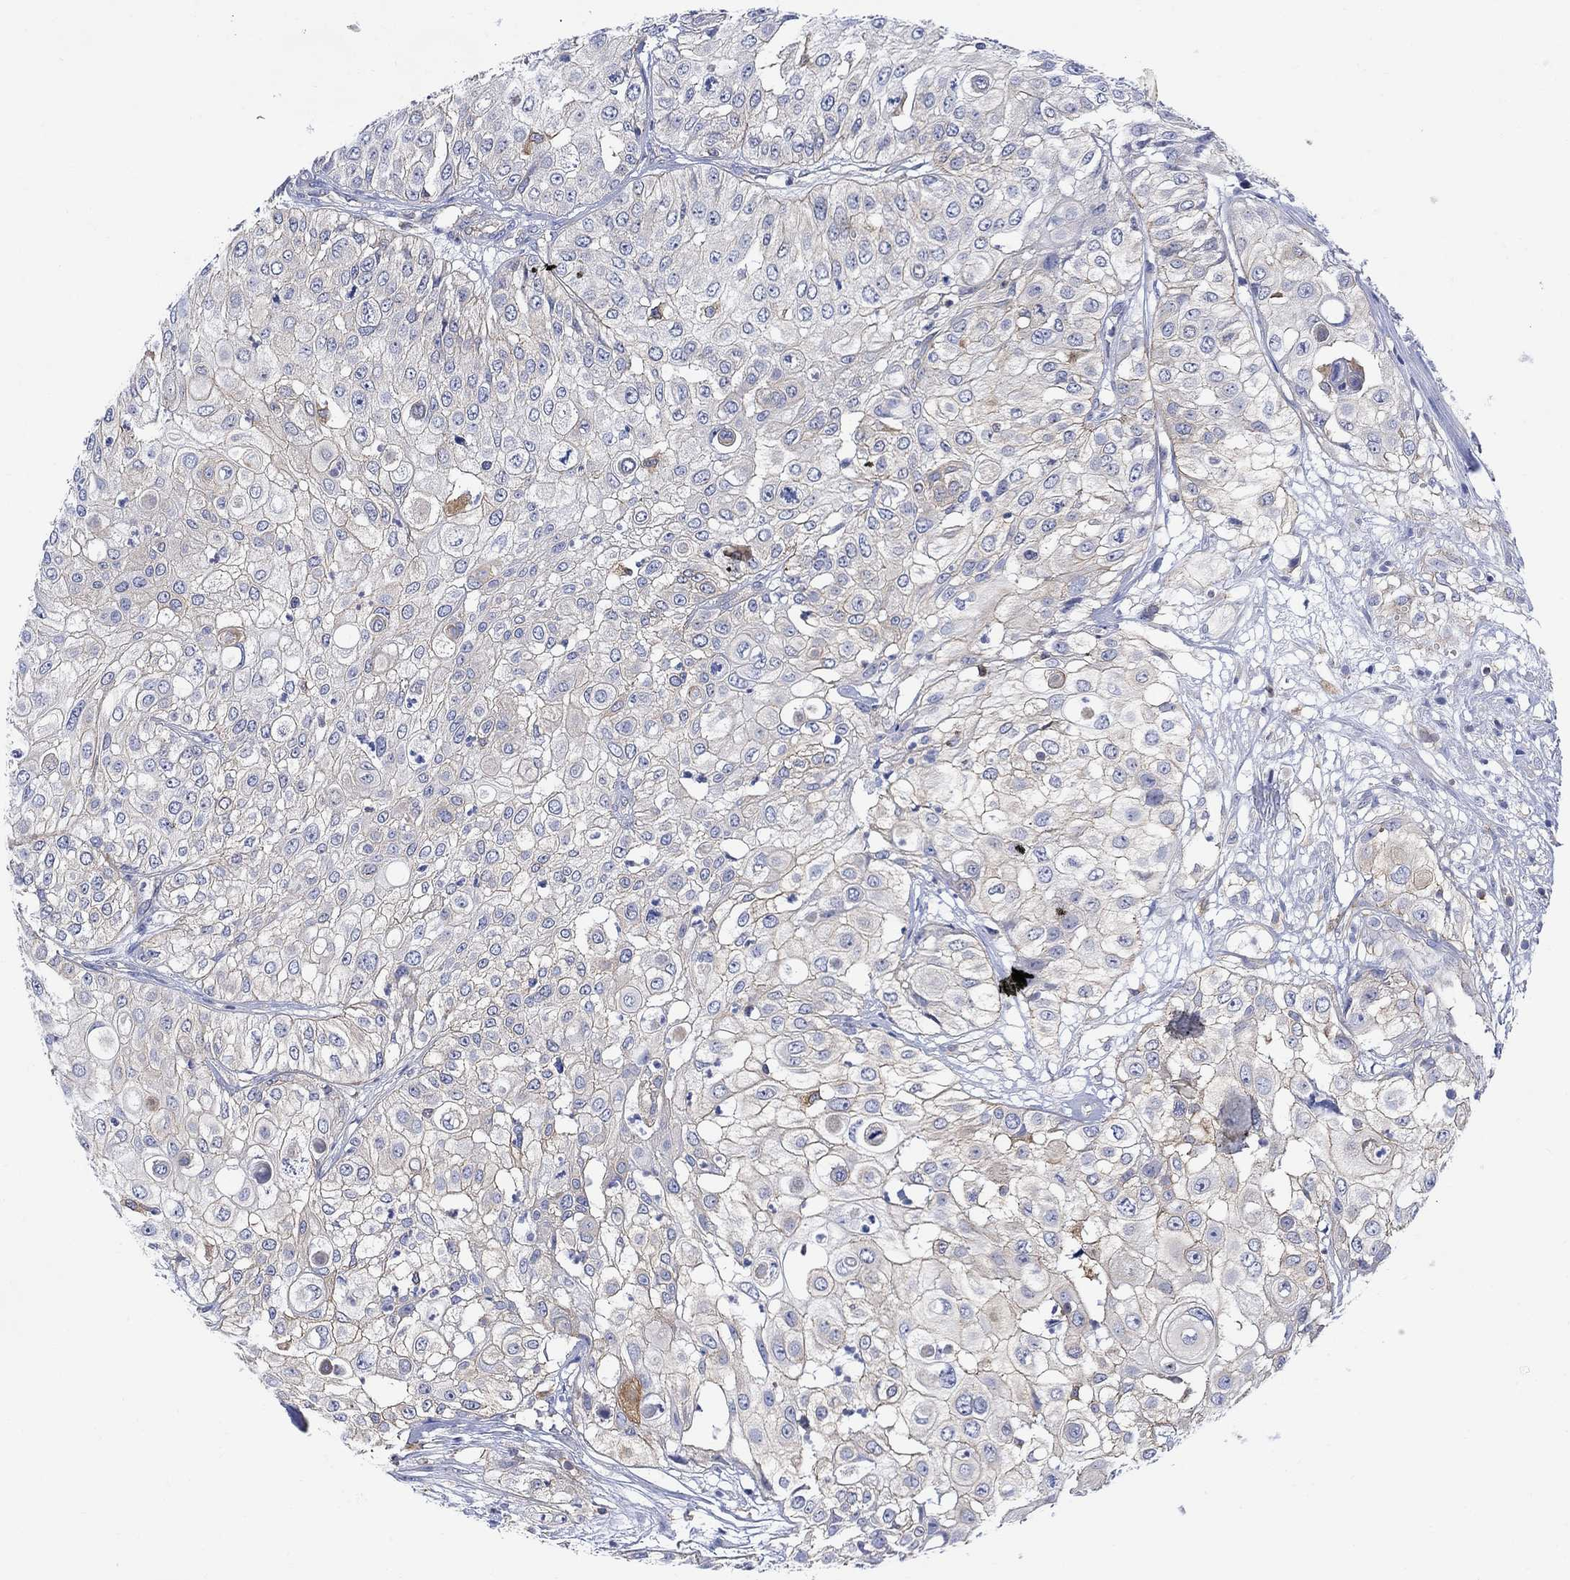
{"staining": {"intensity": "moderate", "quantity": "25%-75%", "location": "cytoplasmic/membranous"}, "tissue": "urothelial cancer", "cell_type": "Tumor cells", "image_type": "cancer", "snomed": [{"axis": "morphology", "description": "Urothelial carcinoma, High grade"}, {"axis": "topography", "description": "Urinary bladder"}], "caption": "Immunohistochemical staining of human urothelial carcinoma (high-grade) exhibits medium levels of moderate cytoplasmic/membranous protein positivity in approximately 25%-75% of tumor cells. Immunohistochemistry (ihc) stains the protein in brown and the nuclei are stained blue.", "gene": "GBP5", "patient": {"sex": "female", "age": 79}}